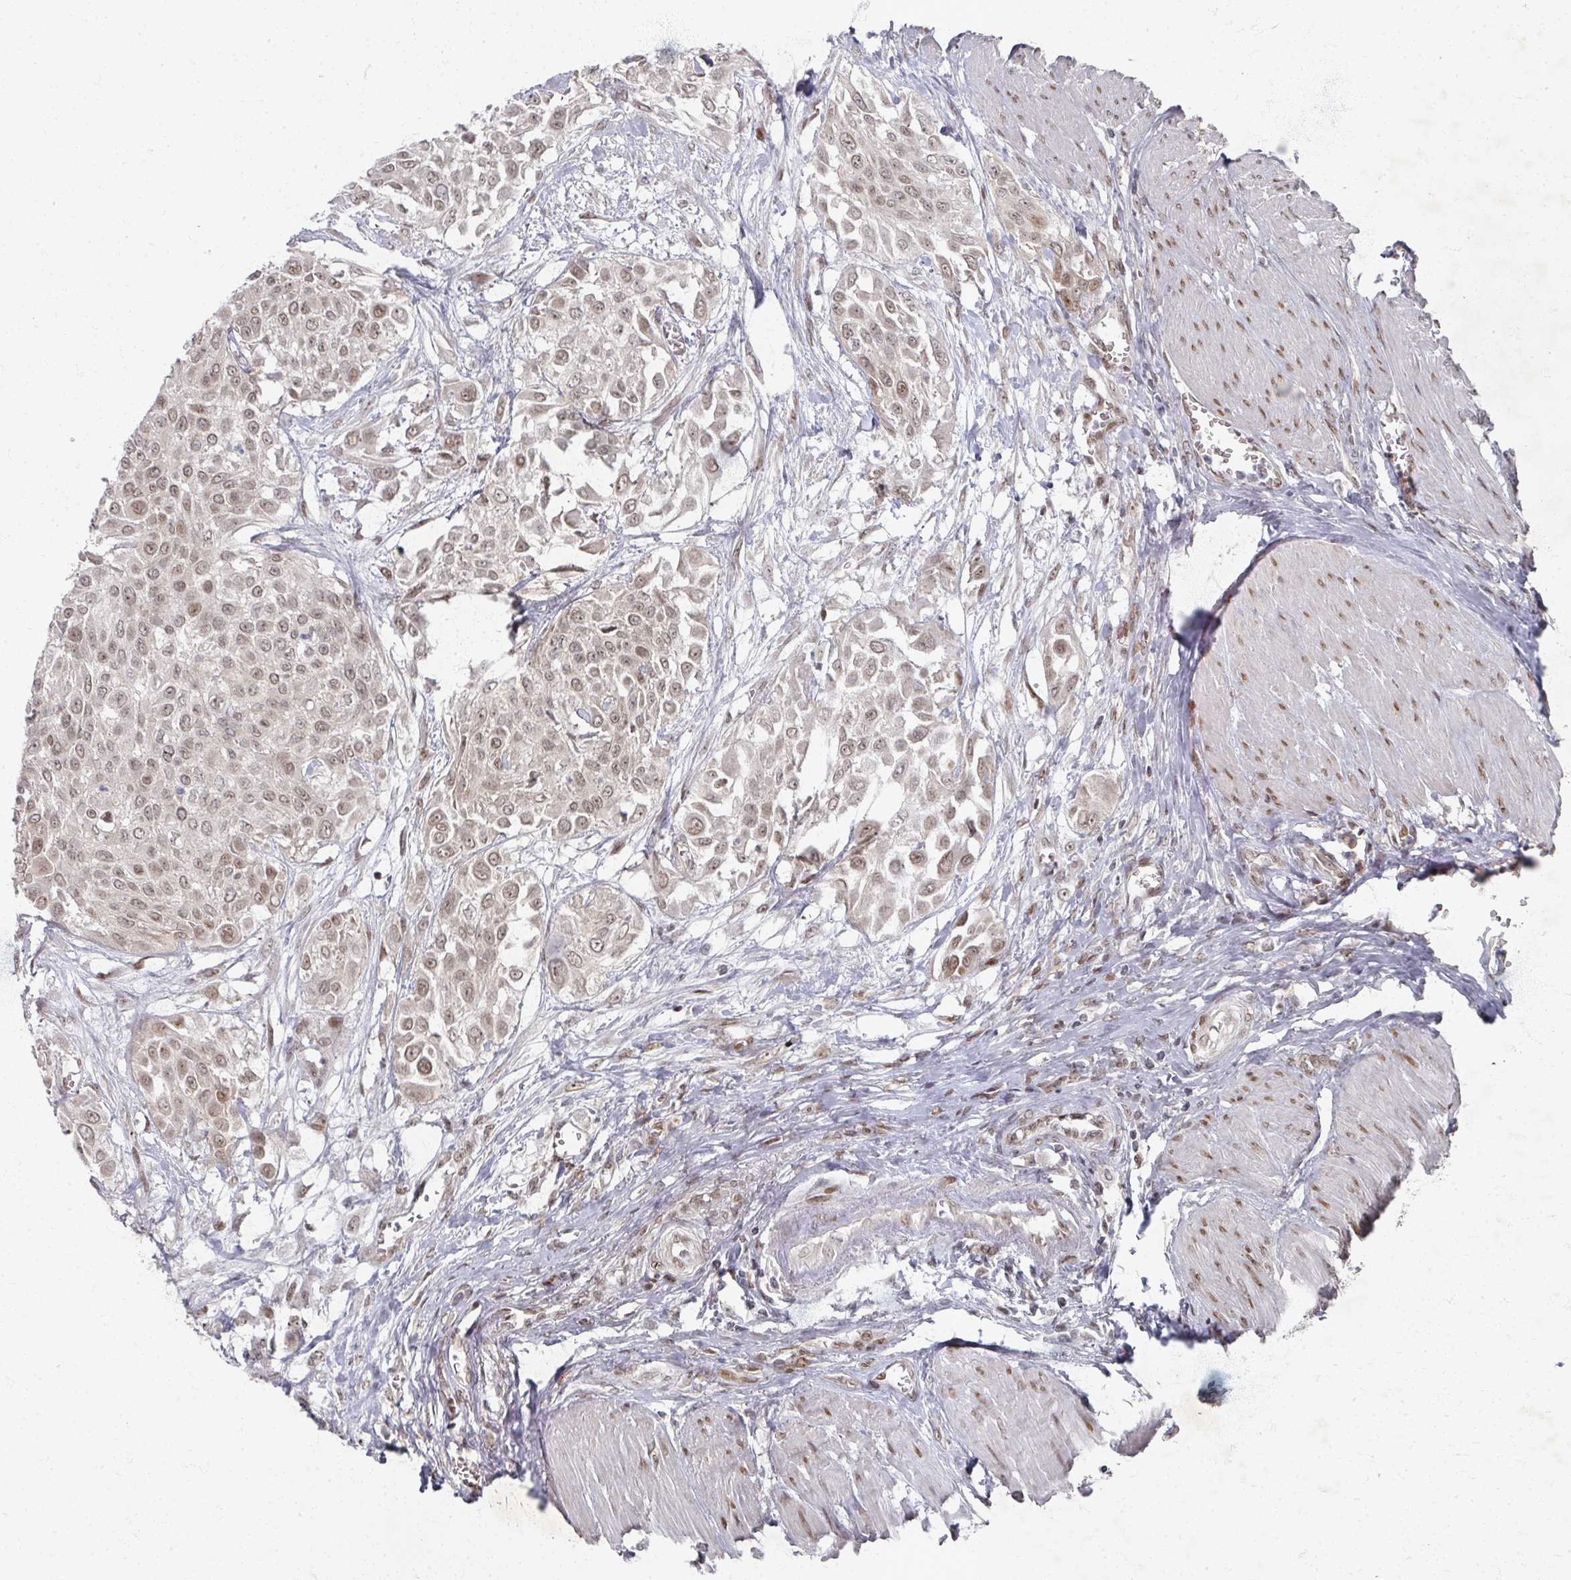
{"staining": {"intensity": "moderate", "quantity": "25%-75%", "location": "nuclear"}, "tissue": "urothelial cancer", "cell_type": "Tumor cells", "image_type": "cancer", "snomed": [{"axis": "morphology", "description": "Urothelial carcinoma, High grade"}, {"axis": "topography", "description": "Urinary bladder"}], "caption": "Urothelial cancer stained for a protein demonstrates moderate nuclear positivity in tumor cells.", "gene": "PSKH1", "patient": {"sex": "male", "age": 57}}